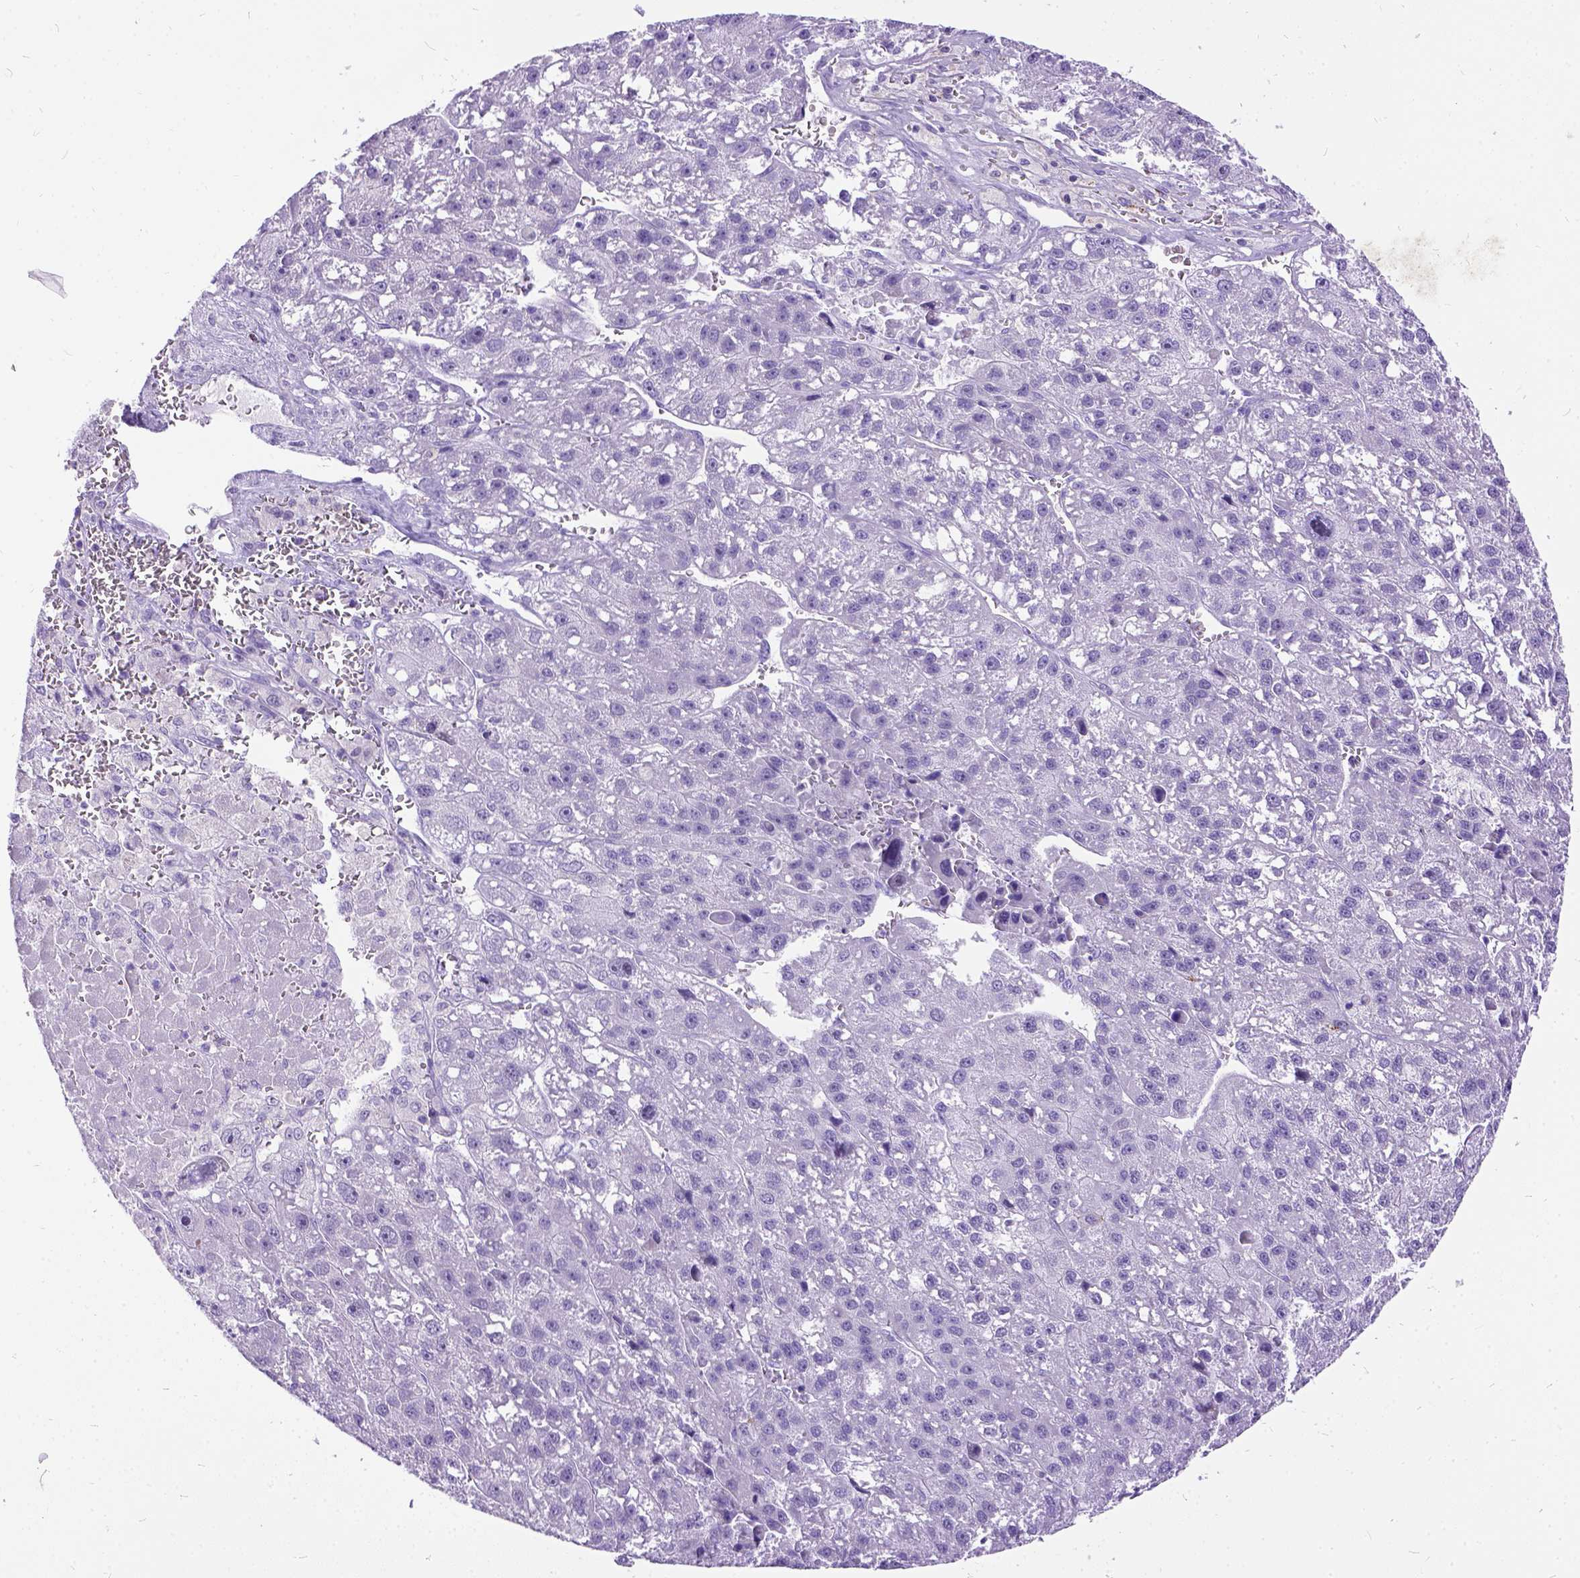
{"staining": {"intensity": "negative", "quantity": "none", "location": "none"}, "tissue": "liver cancer", "cell_type": "Tumor cells", "image_type": "cancer", "snomed": [{"axis": "morphology", "description": "Carcinoma, Hepatocellular, NOS"}, {"axis": "topography", "description": "Liver"}], "caption": "DAB immunohistochemical staining of liver cancer (hepatocellular carcinoma) demonstrates no significant expression in tumor cells.", "gene": "PRG2", "patient": {"sex": "female", "age": 70}}